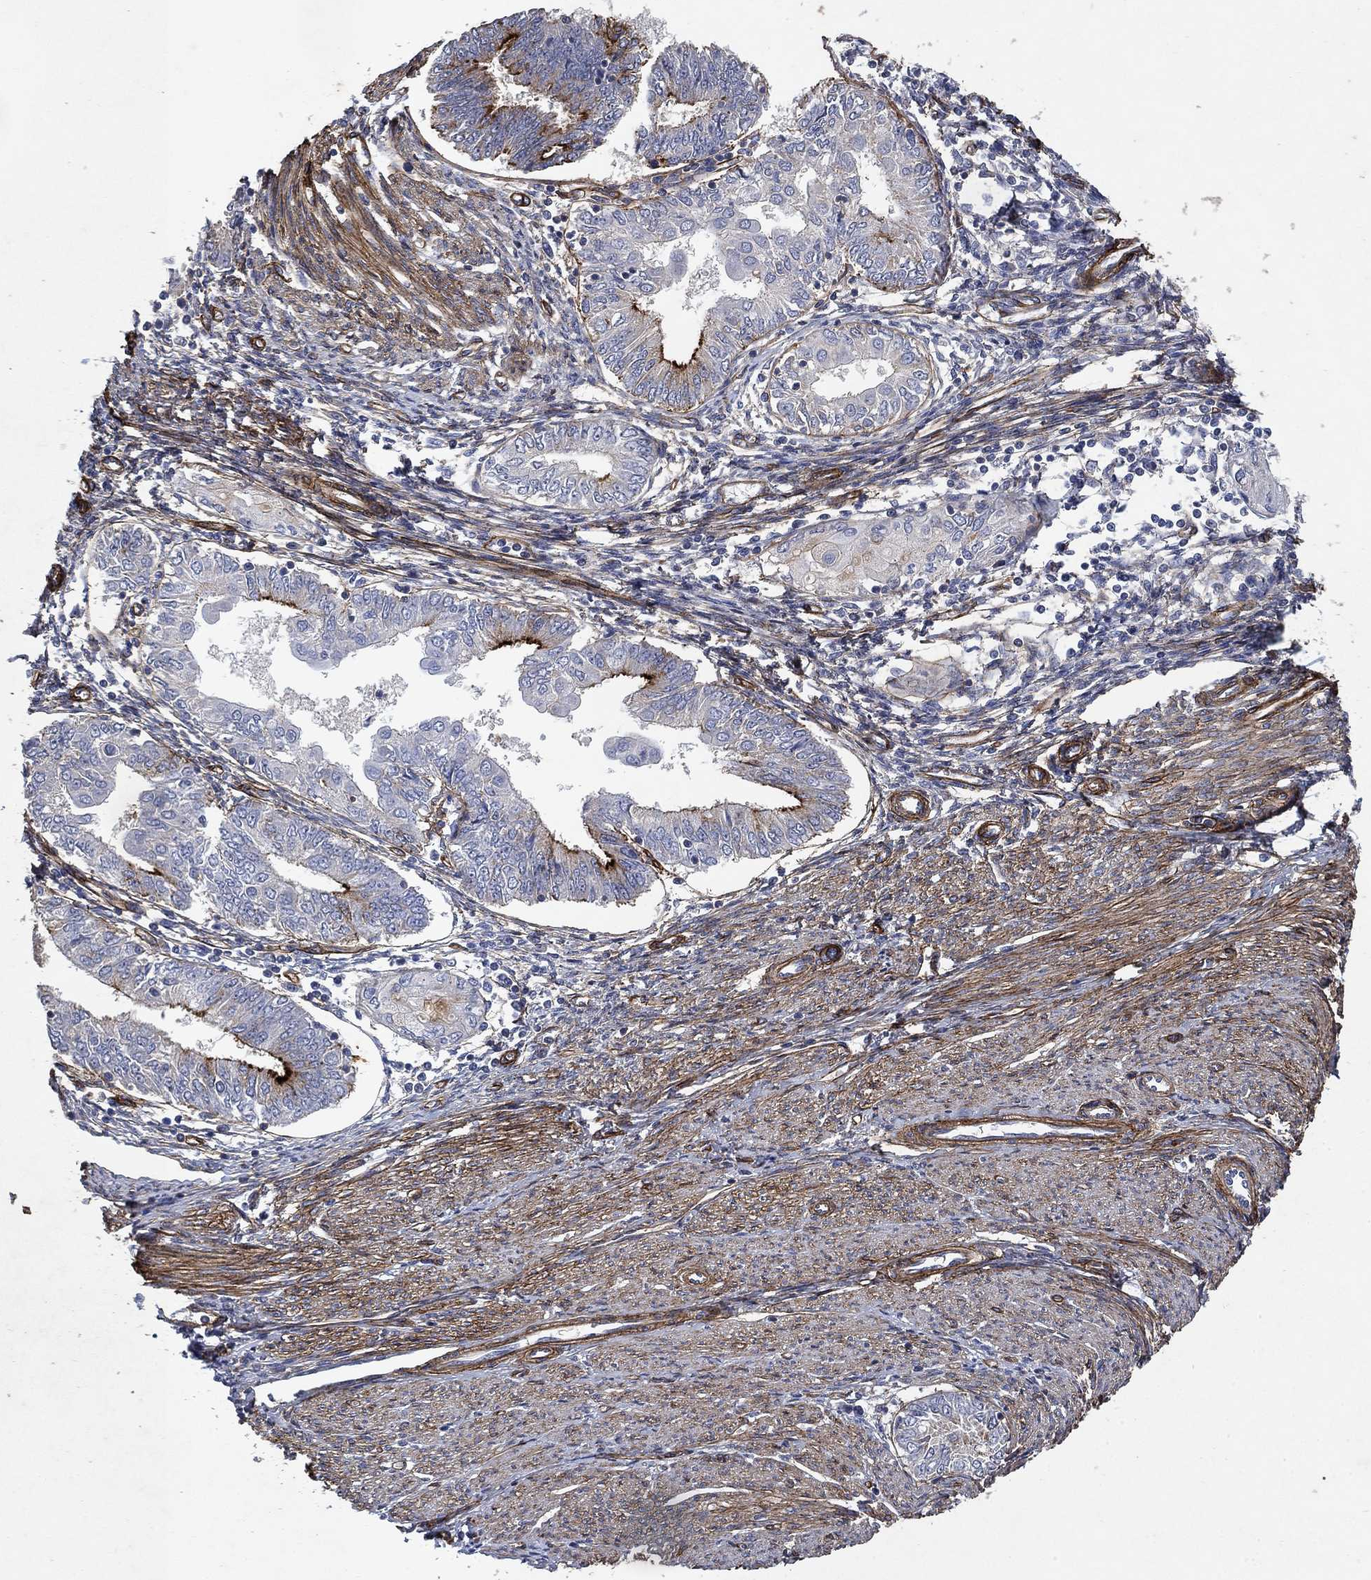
{"staining": {"intensity": "strong", "quantity": "<25%", "location": "cytoplasmic/membranous"}, "tissue": "endometrial cancer", "cell_type": "Tumor cells", "image_type": "cancer", "snomed": [{"axis": "morphology", "description": "Adenocarcinoma, NOS"}, {"axis": "topography", "description": "Endometrium"}], "caption": "Immunohistochemistry (DAB (3,3'-diaminobenzidine)) staining of adenocarcinoma (endometrial) displays strong cytoplasmic/membranous protein expression in about <25% of tumor cells.", "gene": "COL4A2", "patient": {"sex": "female", "age": 68}}